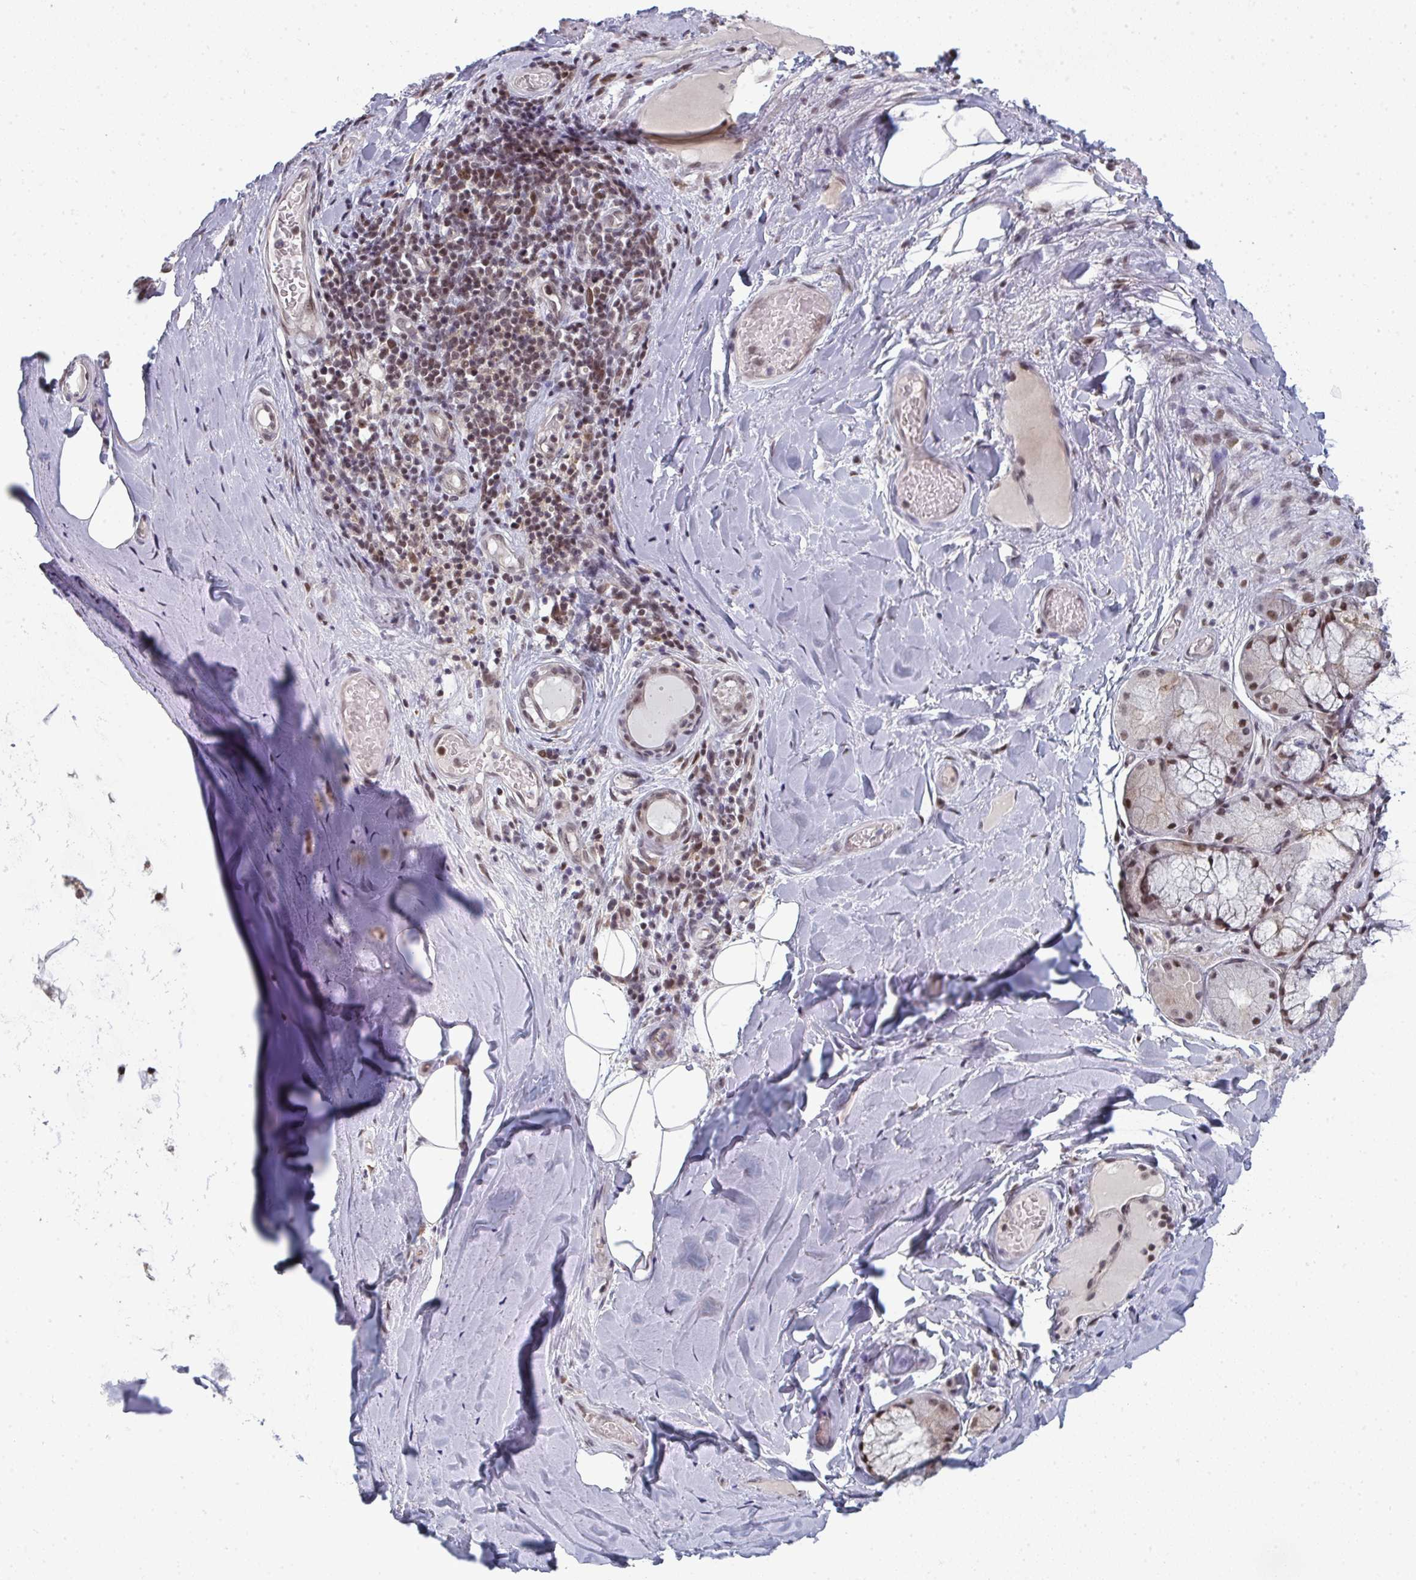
{"staining": {"intensity": "negative", "quantity": "none", "location": "none"}, "tissue": "adipose tissue", "cell_type": "Adipocytes", "image_type": "normal", "snomed": [{"axis": "morphology", "description": "Normal tissue, NOS"}, {"axis": "topography", "description": "Cartilage tissue"}, {"axis": "topography", "description": "Bronchus"}], "caption": "Immunohistochemical staining of benign human adipose tissue shows no significant positivity in adipocytes.", "gene": "ATF1", "patient": {"sex": "male", "age": 64}}